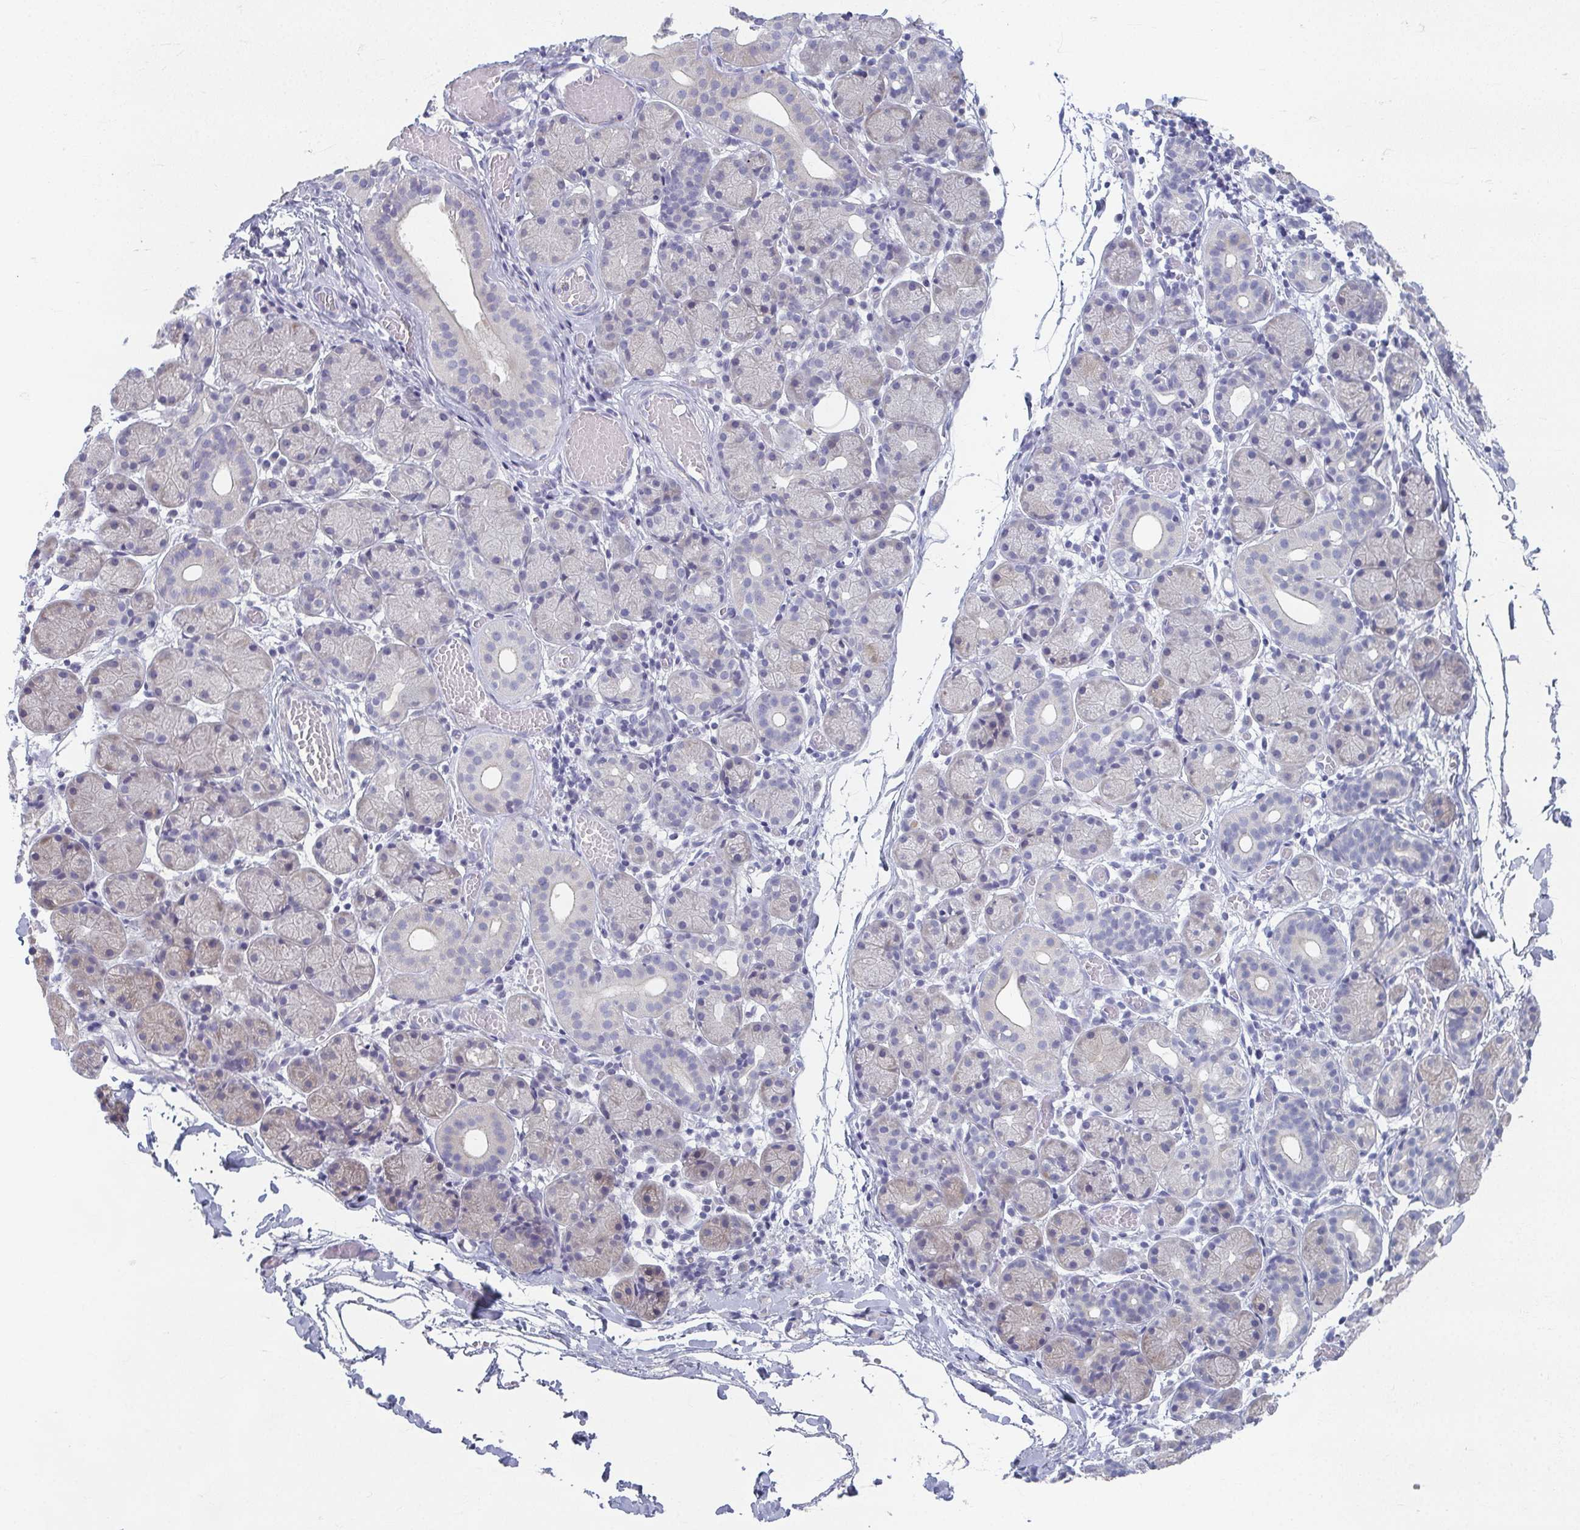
{"staining": {"intensity": "weak", "quantity": "<25%", "location": "cytoplasmic/membranous"}, "tissue": "salivary gland", "cell_type": "Glandular cells", "image_type": "normal", "snomed": [{"axis": "morphology", "description": "Normal tissue, NOS"}, {"axis": "topography", "description": "Salivary gland"}], "caption": "This is an immunohistochemistry (IHC) histopathology image of normal human salivary gland. There is no staining in glandular cells.", "gene": "CAMKV", "patient": {"sex": "female", "age": 24}}